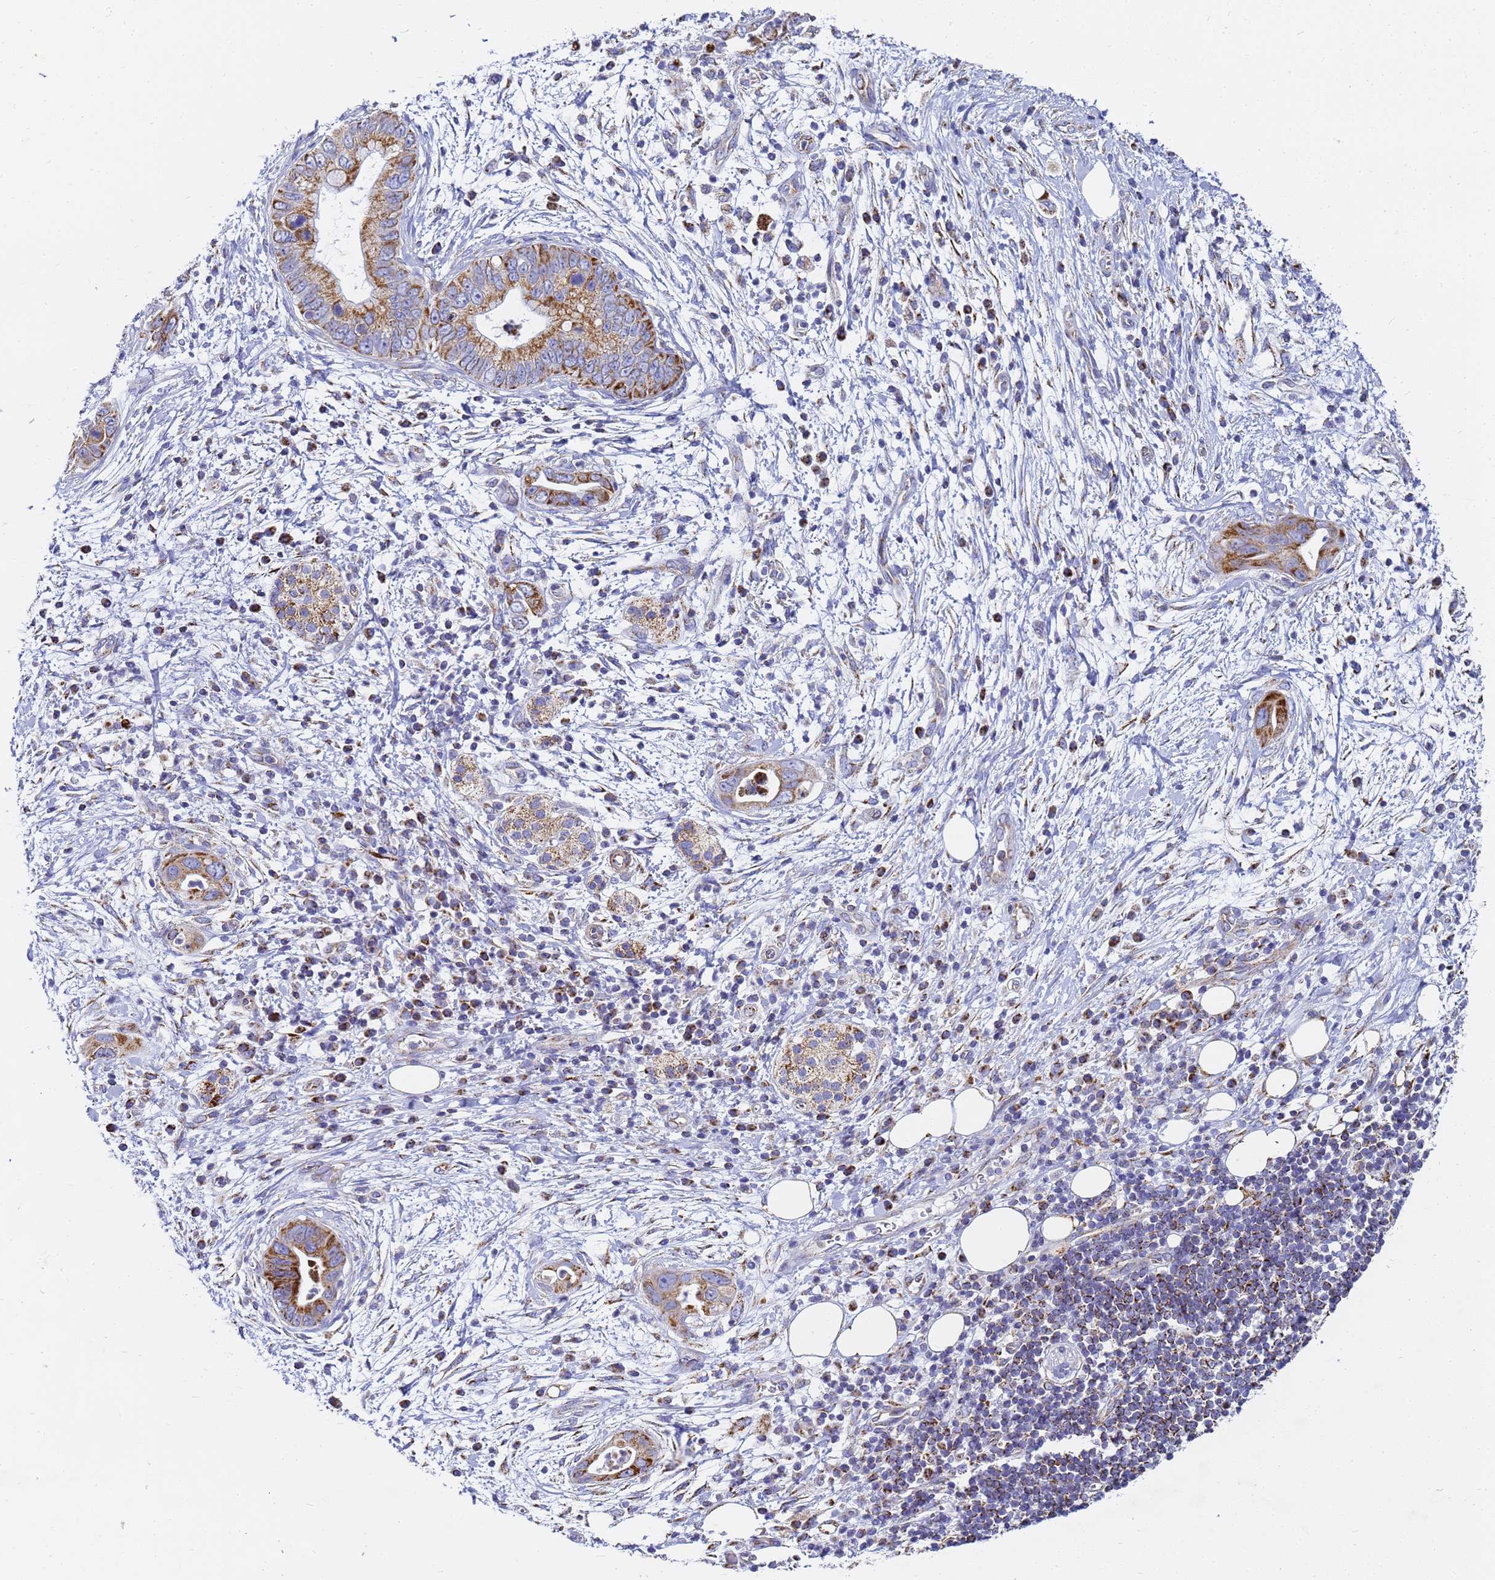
{"staining": {"intensity": "strong", "quantity": ">75%", "location": "cytoplasmic/membranous"}, "tissue": "pancreatic cancer", "cell_type": "Tumor cells", "image_type": "cancer", "snomed": [{"axis": "morphology", "description": "Adenocarcinoma, NOS"}, {"axis": "topography", "description": "Pancreas"}], "caption": "Immunohistochemical staining of pancreatic cancer (adenocarcinoma) exhibits high levels of strong cytoplasmic/membranous staining in about >75% of tumor cells.", "gene": "CNIH4", "patient": {"sex": "male", "age": 75}}